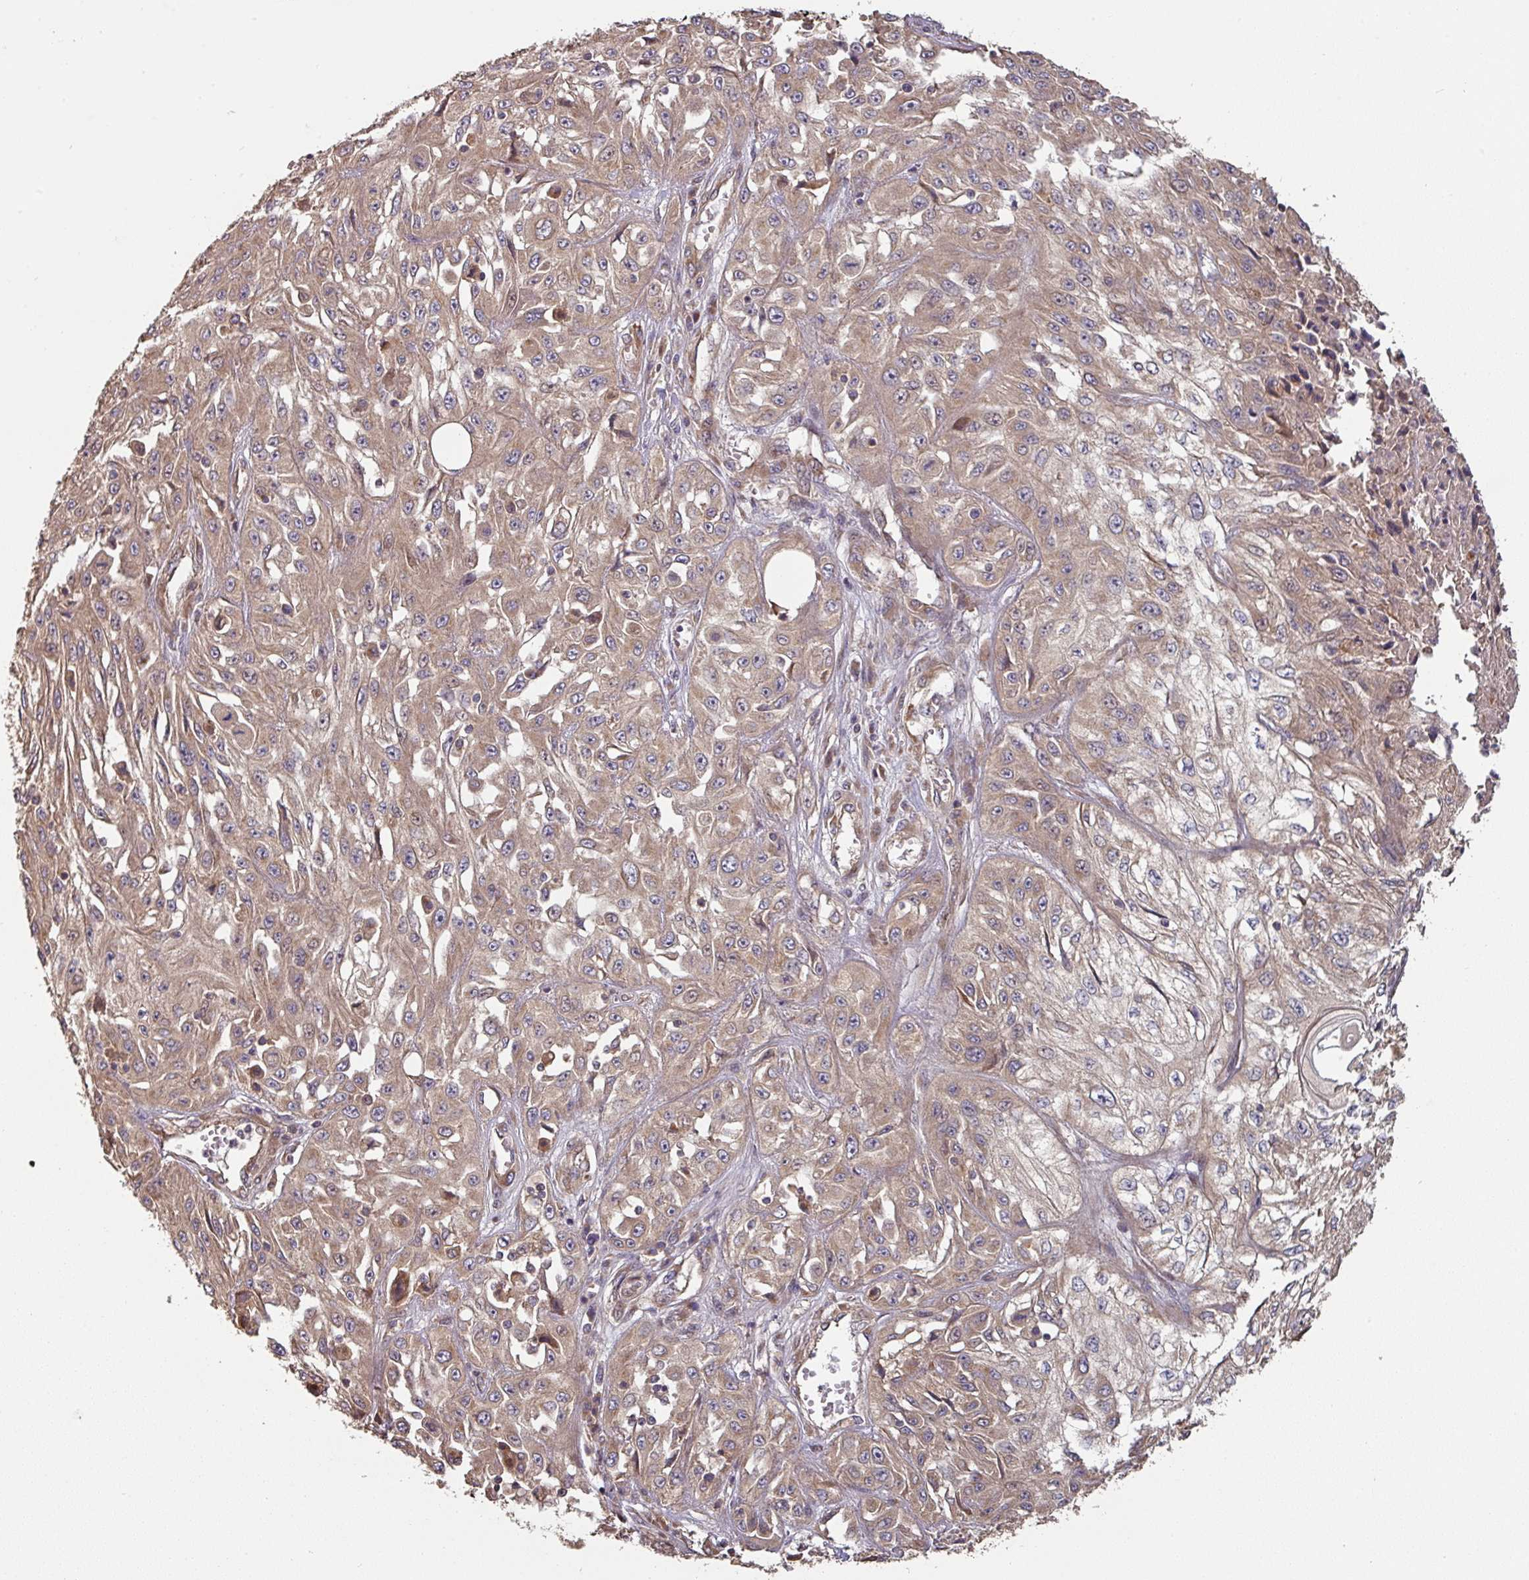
{"staining": {"intensity": "moderate", "quantity": ">75%", "location": "cytoplasmic/membranous"}, "tissue": "skin cancer", "cell_type": "Tumor cells", "image_type": "cancer", "snomed": [{"axis": "morphology", "description": "Squamous cell carcinoma, NOS"}, {"axis": "morphology", "description": "Squamous cell carcinoma, metastatic, NOS"}, {"axis": "topography", "description": "Skin"}, {"axis": "topography", "description": "Lymph node"}], "caption": "An image showing moderate cytoplasmic/membranous positivity in approximately >75% of tumor cells in skin cancer (metastatic squamous cell carcinoma), as visualized by brown immunohistochemical staining.", "gene": "SIK1", "patient": {"sex": "male", "age": 75}}